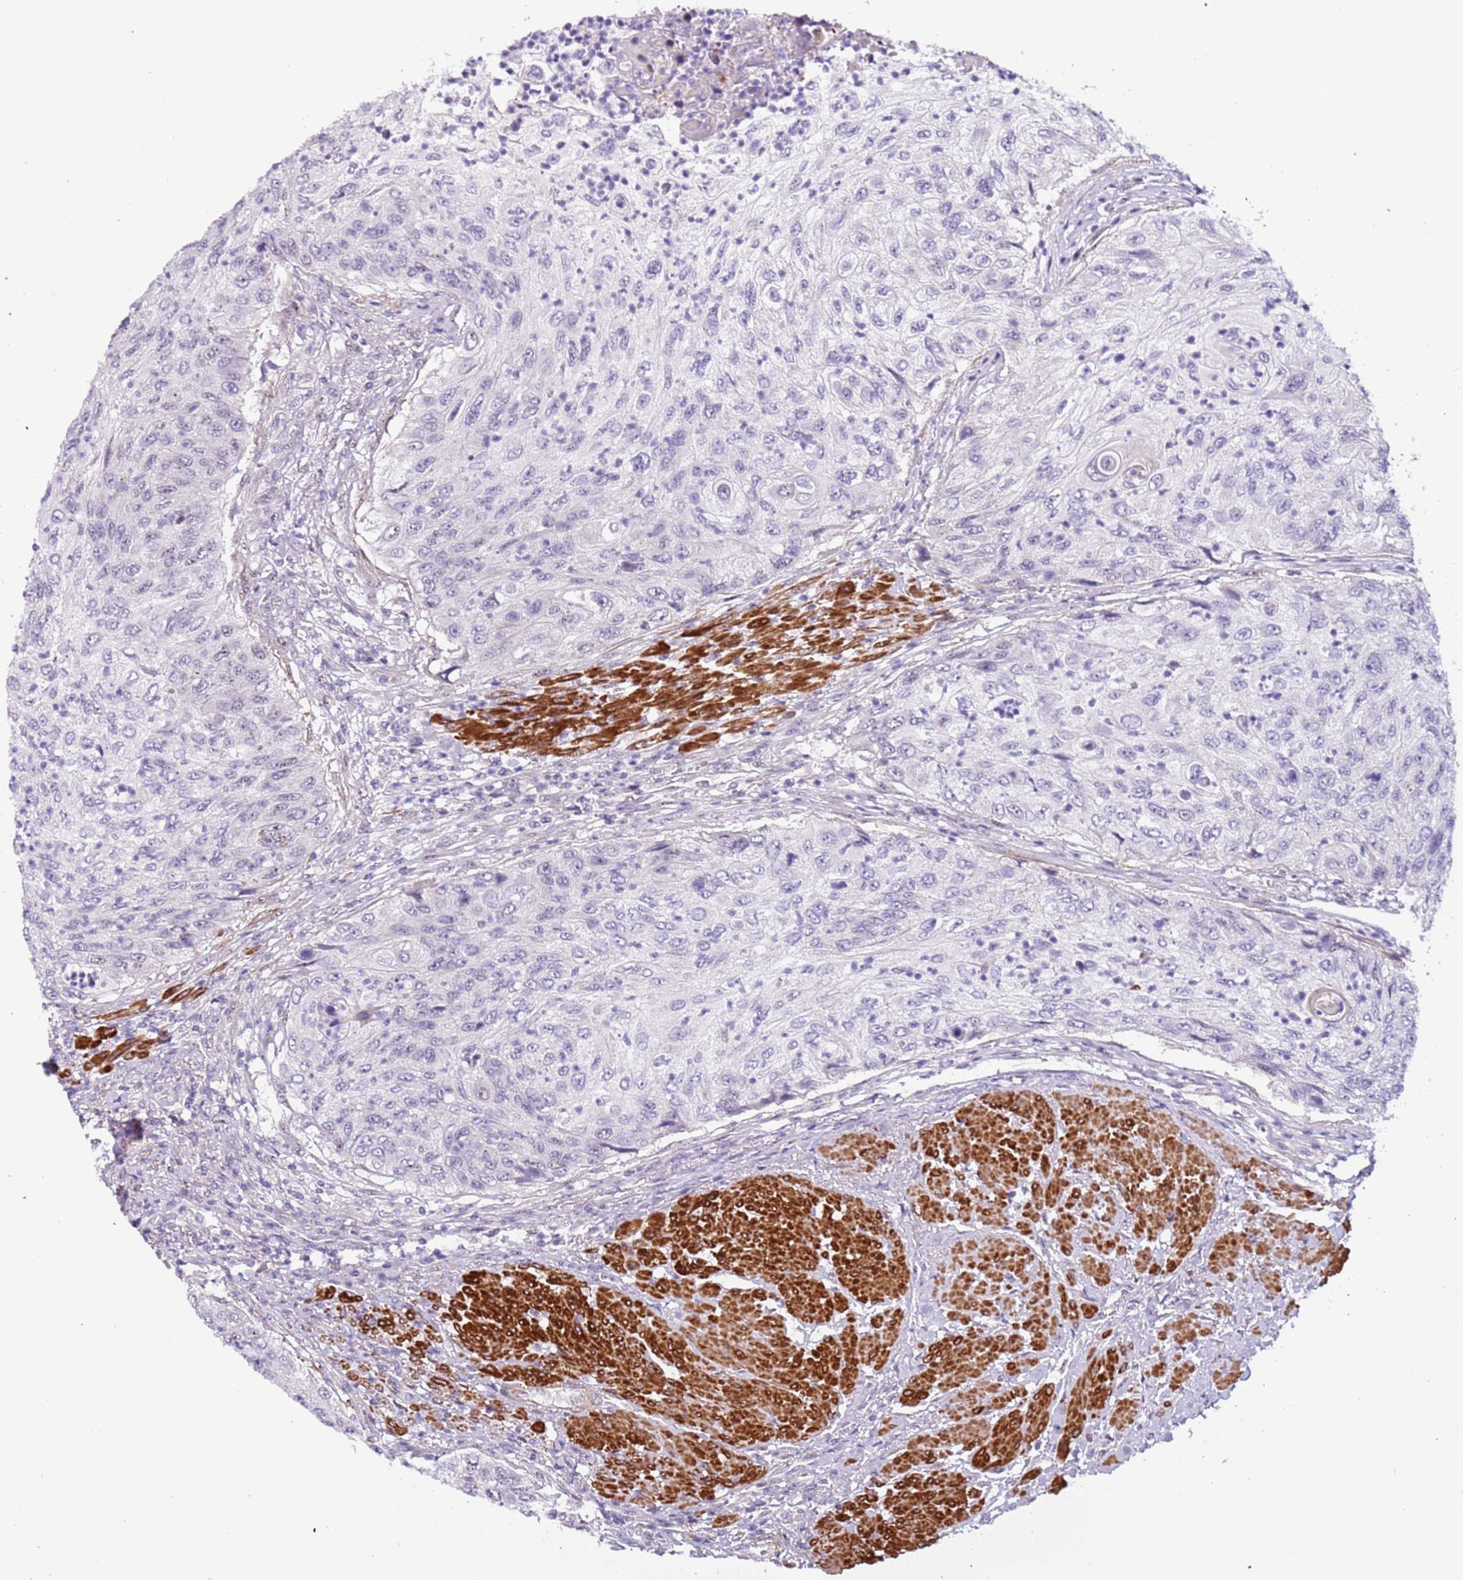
{"staining": {"intensity": "negative", "quantity": "none", "location": "none"}, "tissue": "urothelial cancer", "cell_type": "Tumor cells", "image_type": "cancer", "snomed": [{"axis": "morphology", "description": "Urothelial carcinoma, High grade"}, {"axis": "topography", "description": "Urinary bladder"}], "caption": "High-grade urothelial carcinoma was stained to show a protein in brown. There is no significant staining in tumor cells.", "gene": "PLEKHH1", "patient": {"sex": "female", "age": 60}}